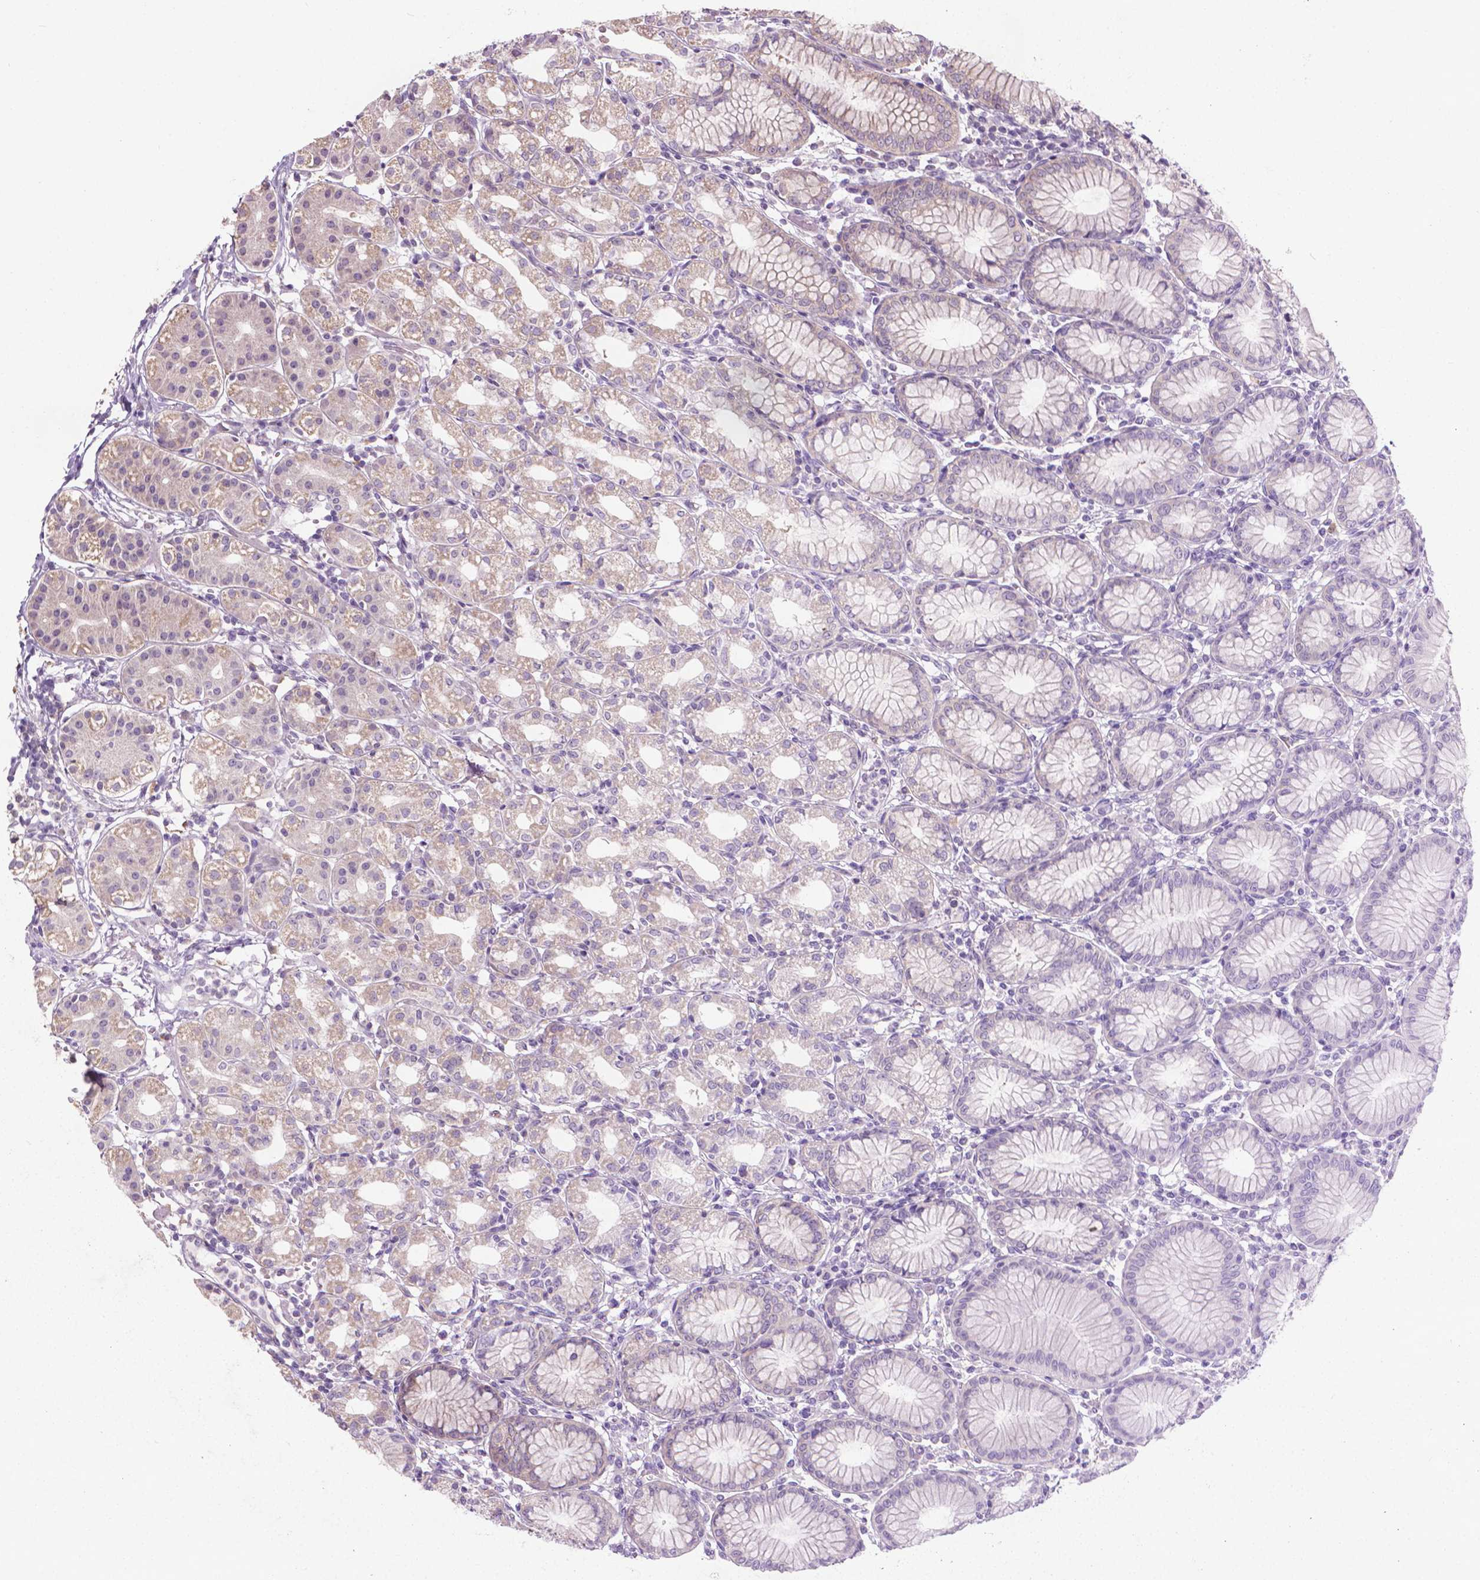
{"staining": {"intensity": "moderate", "quantity": "<25%", "location": "cytoplasmic/membranous"}, "tissue": "stomach", "cell_type": "Glandular cells", "image_type": "normal", "snomed": [{"axis": "morphology", "description": "Normal tissue, NOS"}, {"axis": "topography", "description": "Skeletal muscle"}, {"axis": "topography", "description": "Stomach"}], "caption": "This micrograph shows IHC staining of benign stomach, with low moderate cytoplasmic/membranous expression in approximately <25% of glandular cells.", "gene": "PRAG1", "patient": {"sex": "female", "age": 57}}